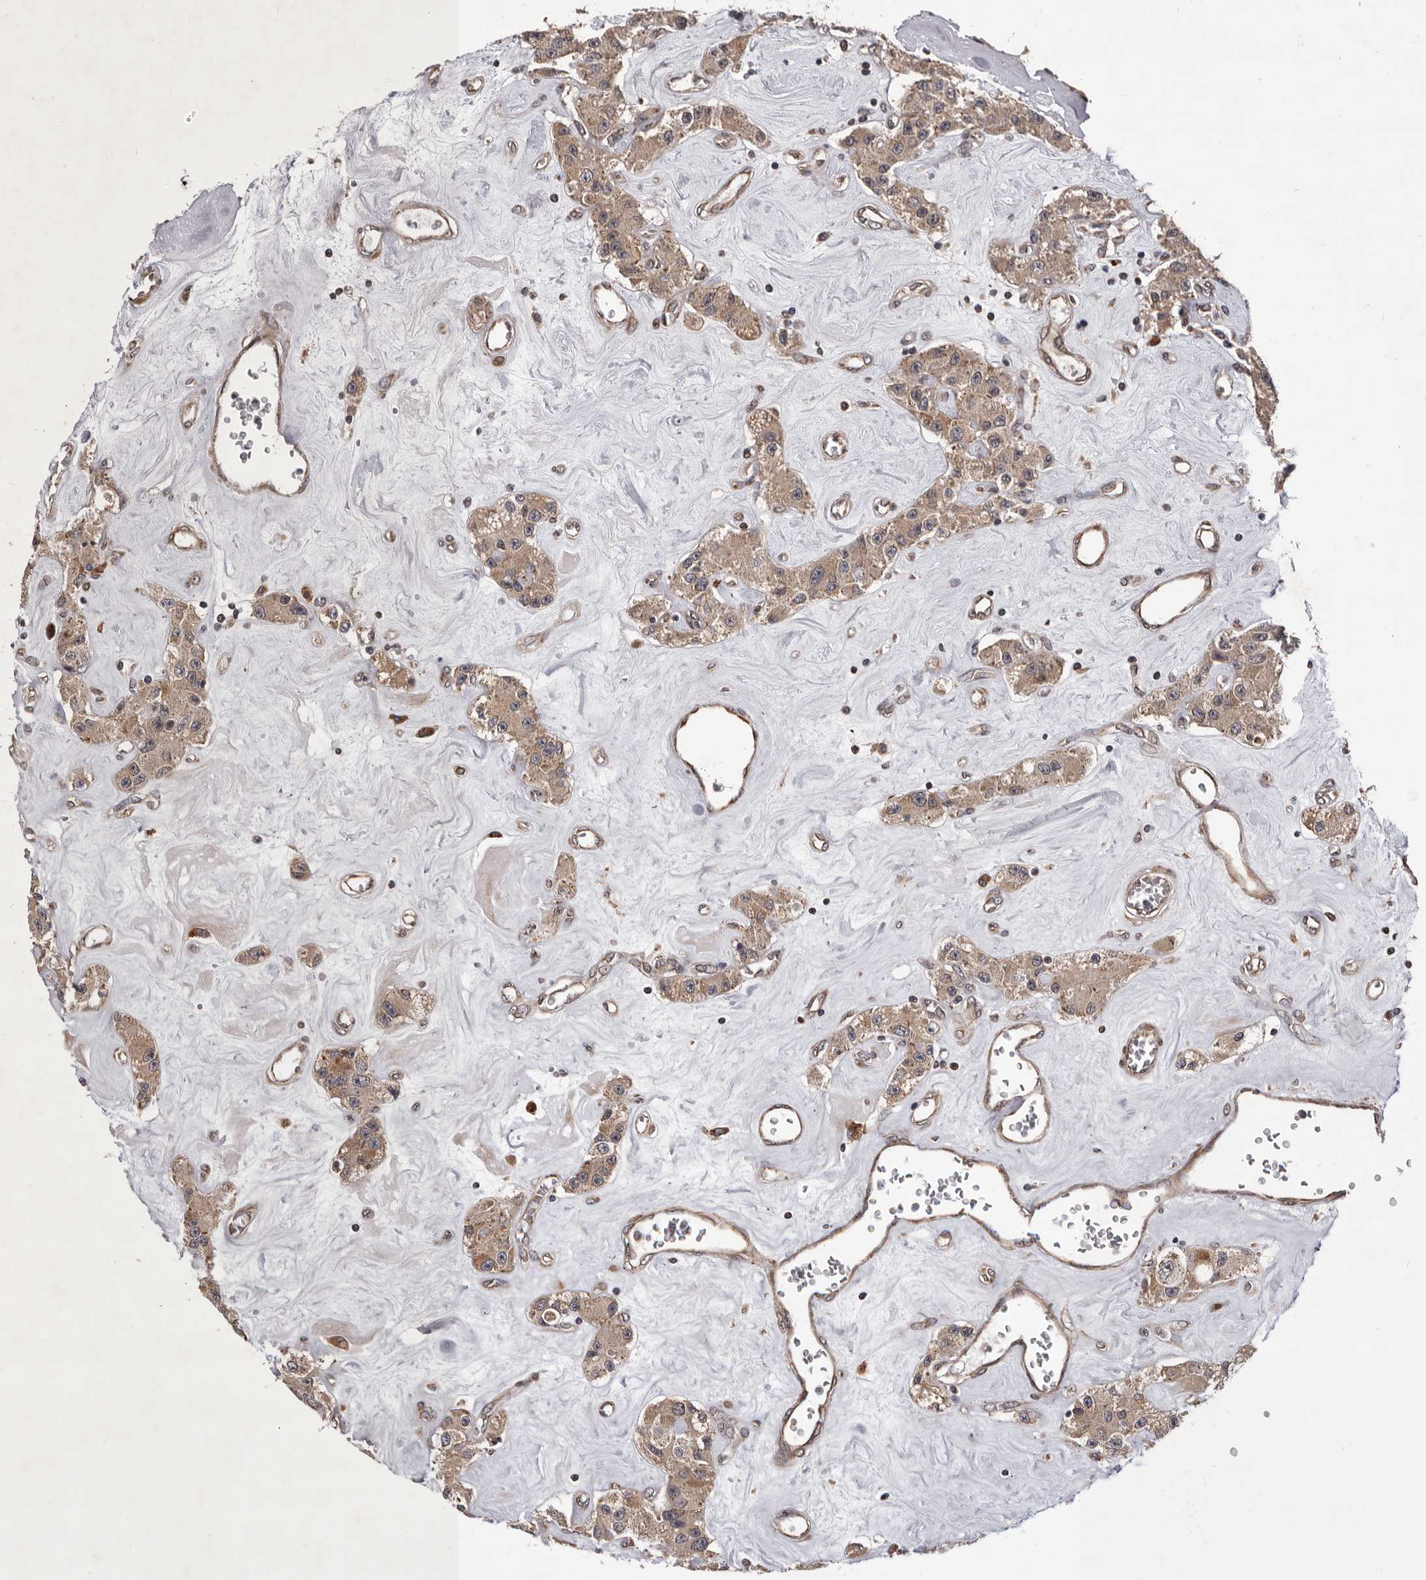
{"staining": {"intensity": "weak", "quantity": ">75%", "location": "cytoplasmic/membranous"}, "tissue": "carcinoid", "cell_type": "Tumor cells", "image_type": "cancer", "snomed": [{"axis": "morphology", "description": "Carcinoid, malignant, NOS"}, {"axis": "topography", "description": "Pancreas"}], "caption": "About >75% of tumor cells in carcinoid (malignant) show weak cytoplasmic/membranous protein positivity as visualized by brown immunohistochemical staining.", "gene": "GADD45B", "patient": {"sex": "male", "age": 41}}